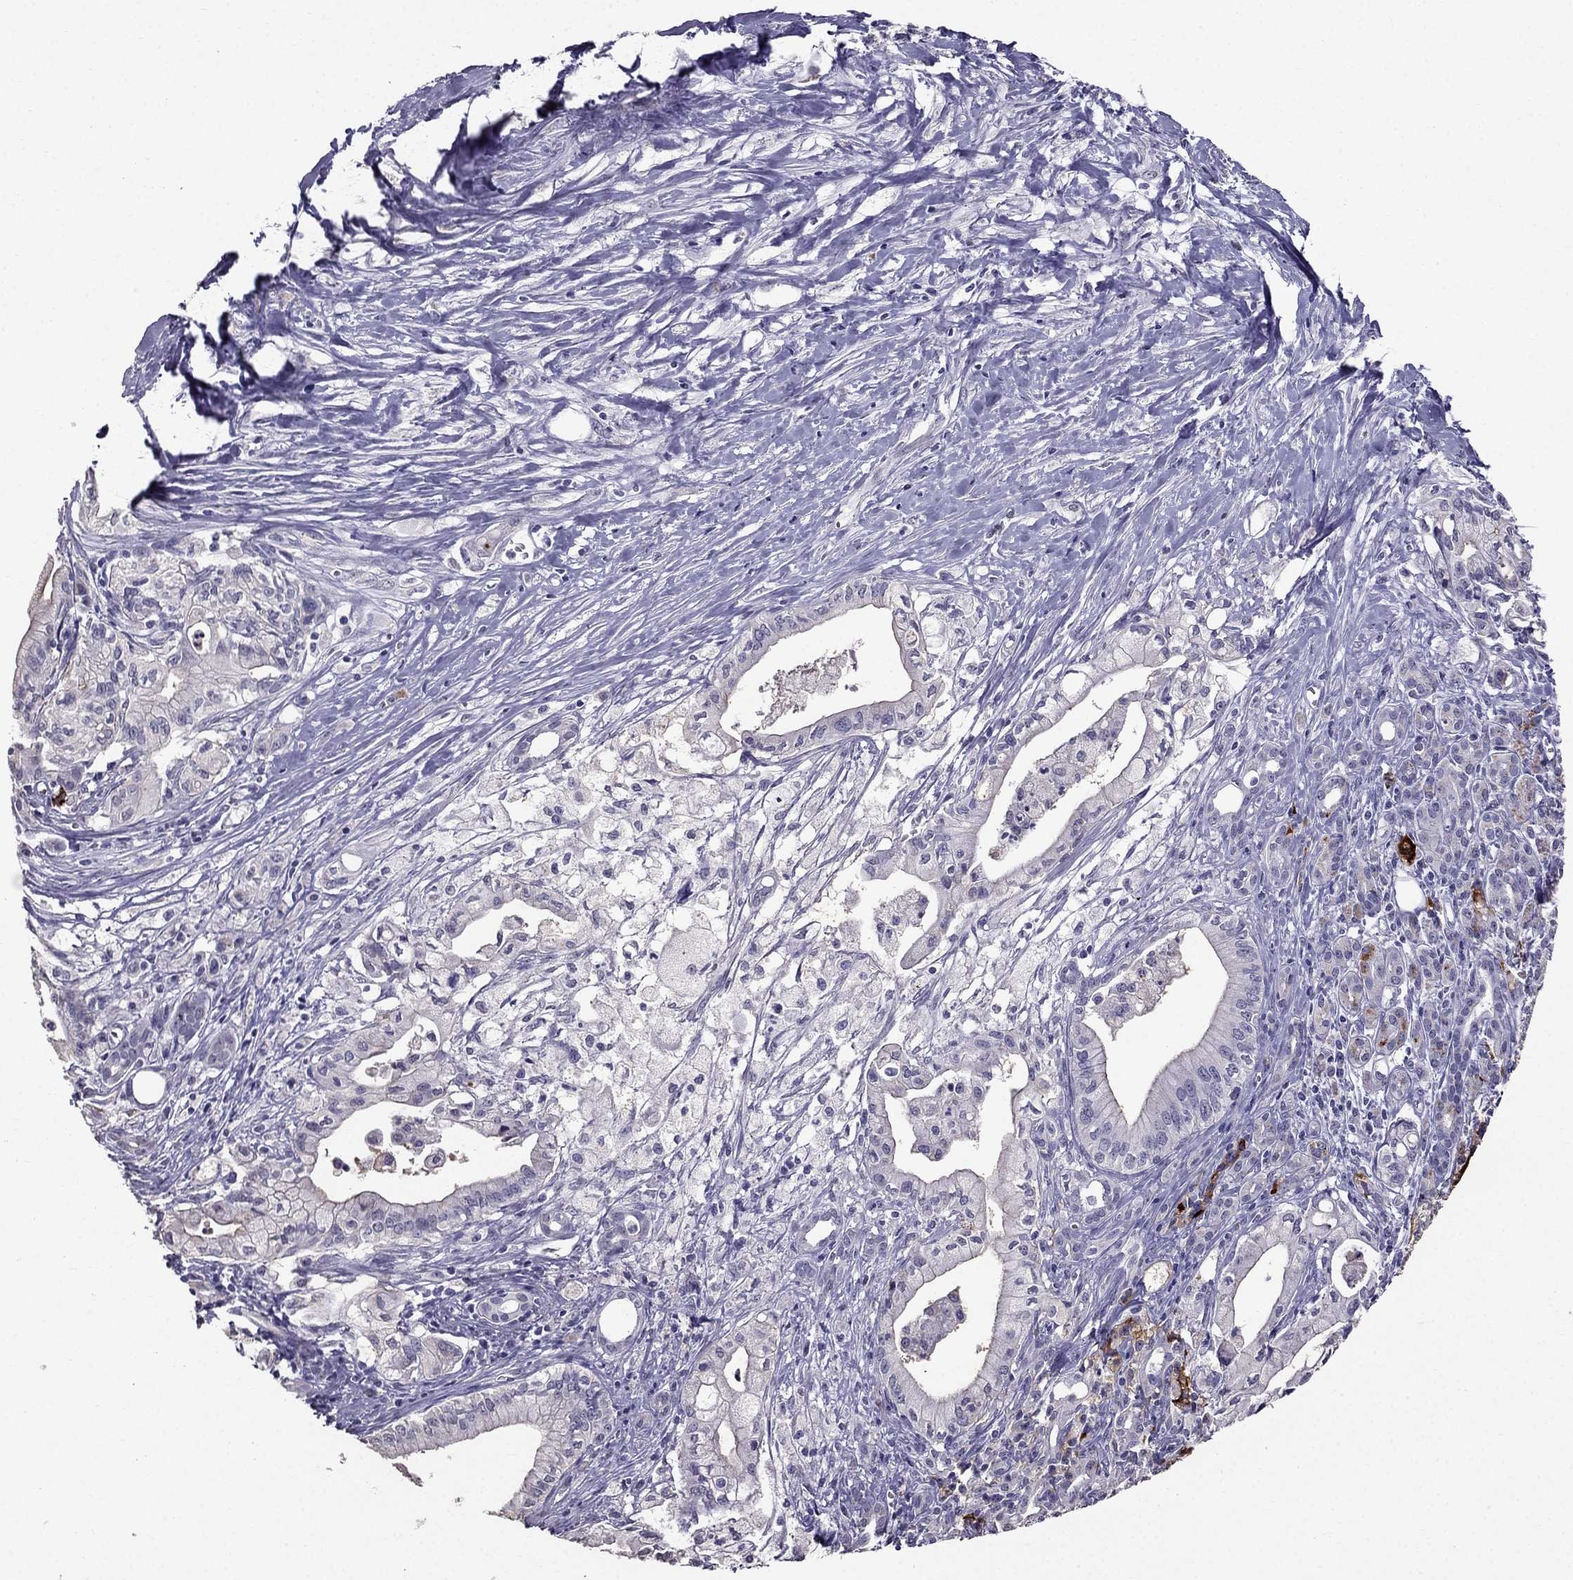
{"staining": {"intensity": "negative", "quantity": "none", "location": "none"}, "tissue": "pancreatic cancer", "cell_type": "Tumor cells", "image_type": "cancer", "snomed": [{"axis": "morphology", "description": "Adenocarcinoma, NOS"}, {"axis": "topography", "description": "Pancreas"}], "caption": "This is an immunohistochemistry image of human pancreatic cancer (adenocarcinoma). There is no expression in tumor cells.", "gene": "SCG5", "patient": {"sex": "male", "age": 71}}